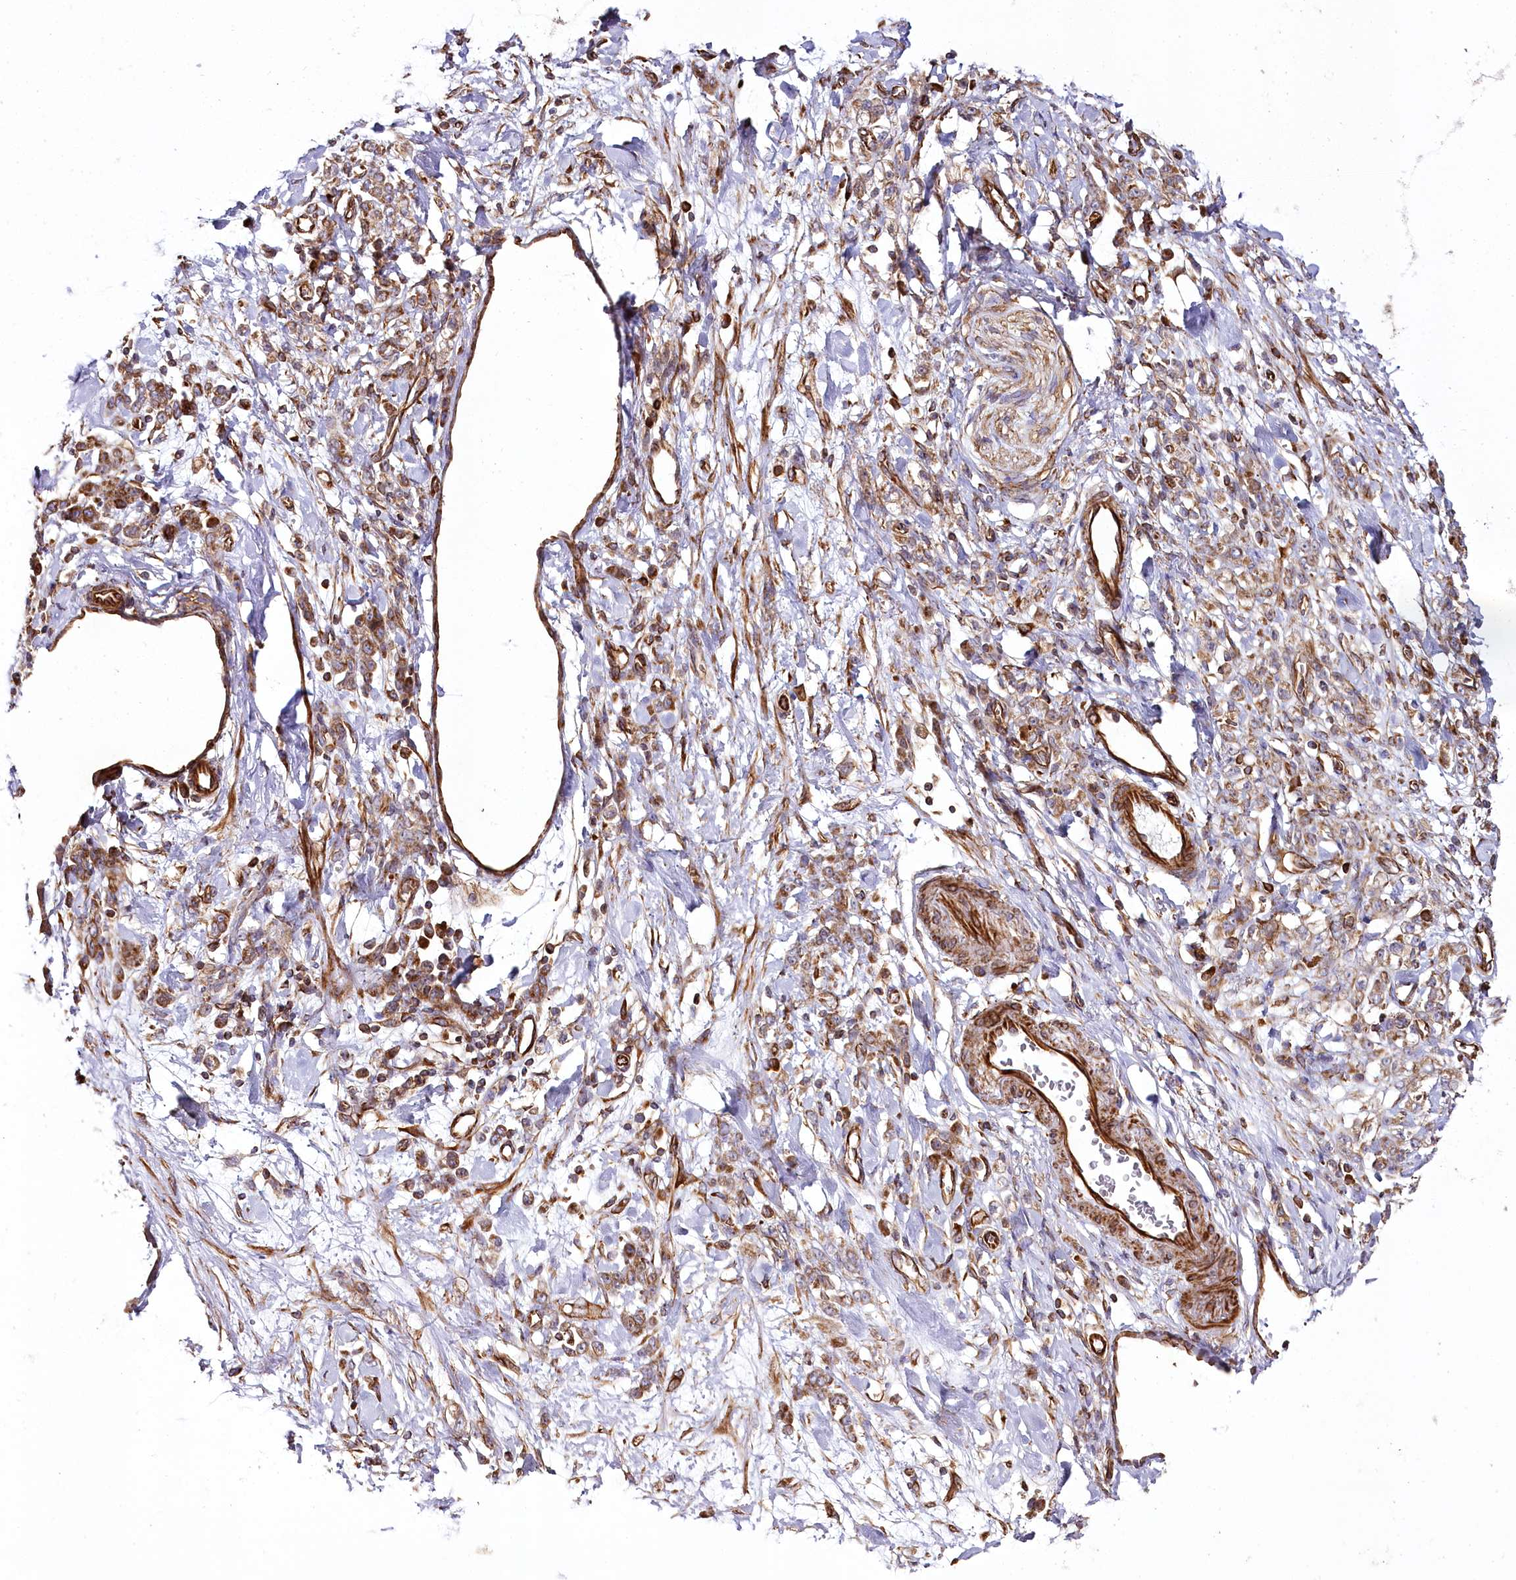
{"staining": {"intensity": "moderate", "quantity": ">75%", "location": "cytoplasmic/membranous"}, "tissue": "stomach cancer", "cell_type": "Tumor cells", "image_type": "cancer", "snomed": [{"axis": "morphology", "description": "Normal tissue, NOS"}, {"axis": "morphology", "description": "Adenocarcinoma, NOS"}, {"axis": "topography", "description": "Stomach"}], "caption": "There is medium levels of moderate cytoplasmic/membranous staining in tumor cells of stomach cancer (adenocarcinoma), as demonstrated by immunohistochemical staining (brown color).", "gene": "THUMPD3", "patient": {"sex": "male", "age": 82}}